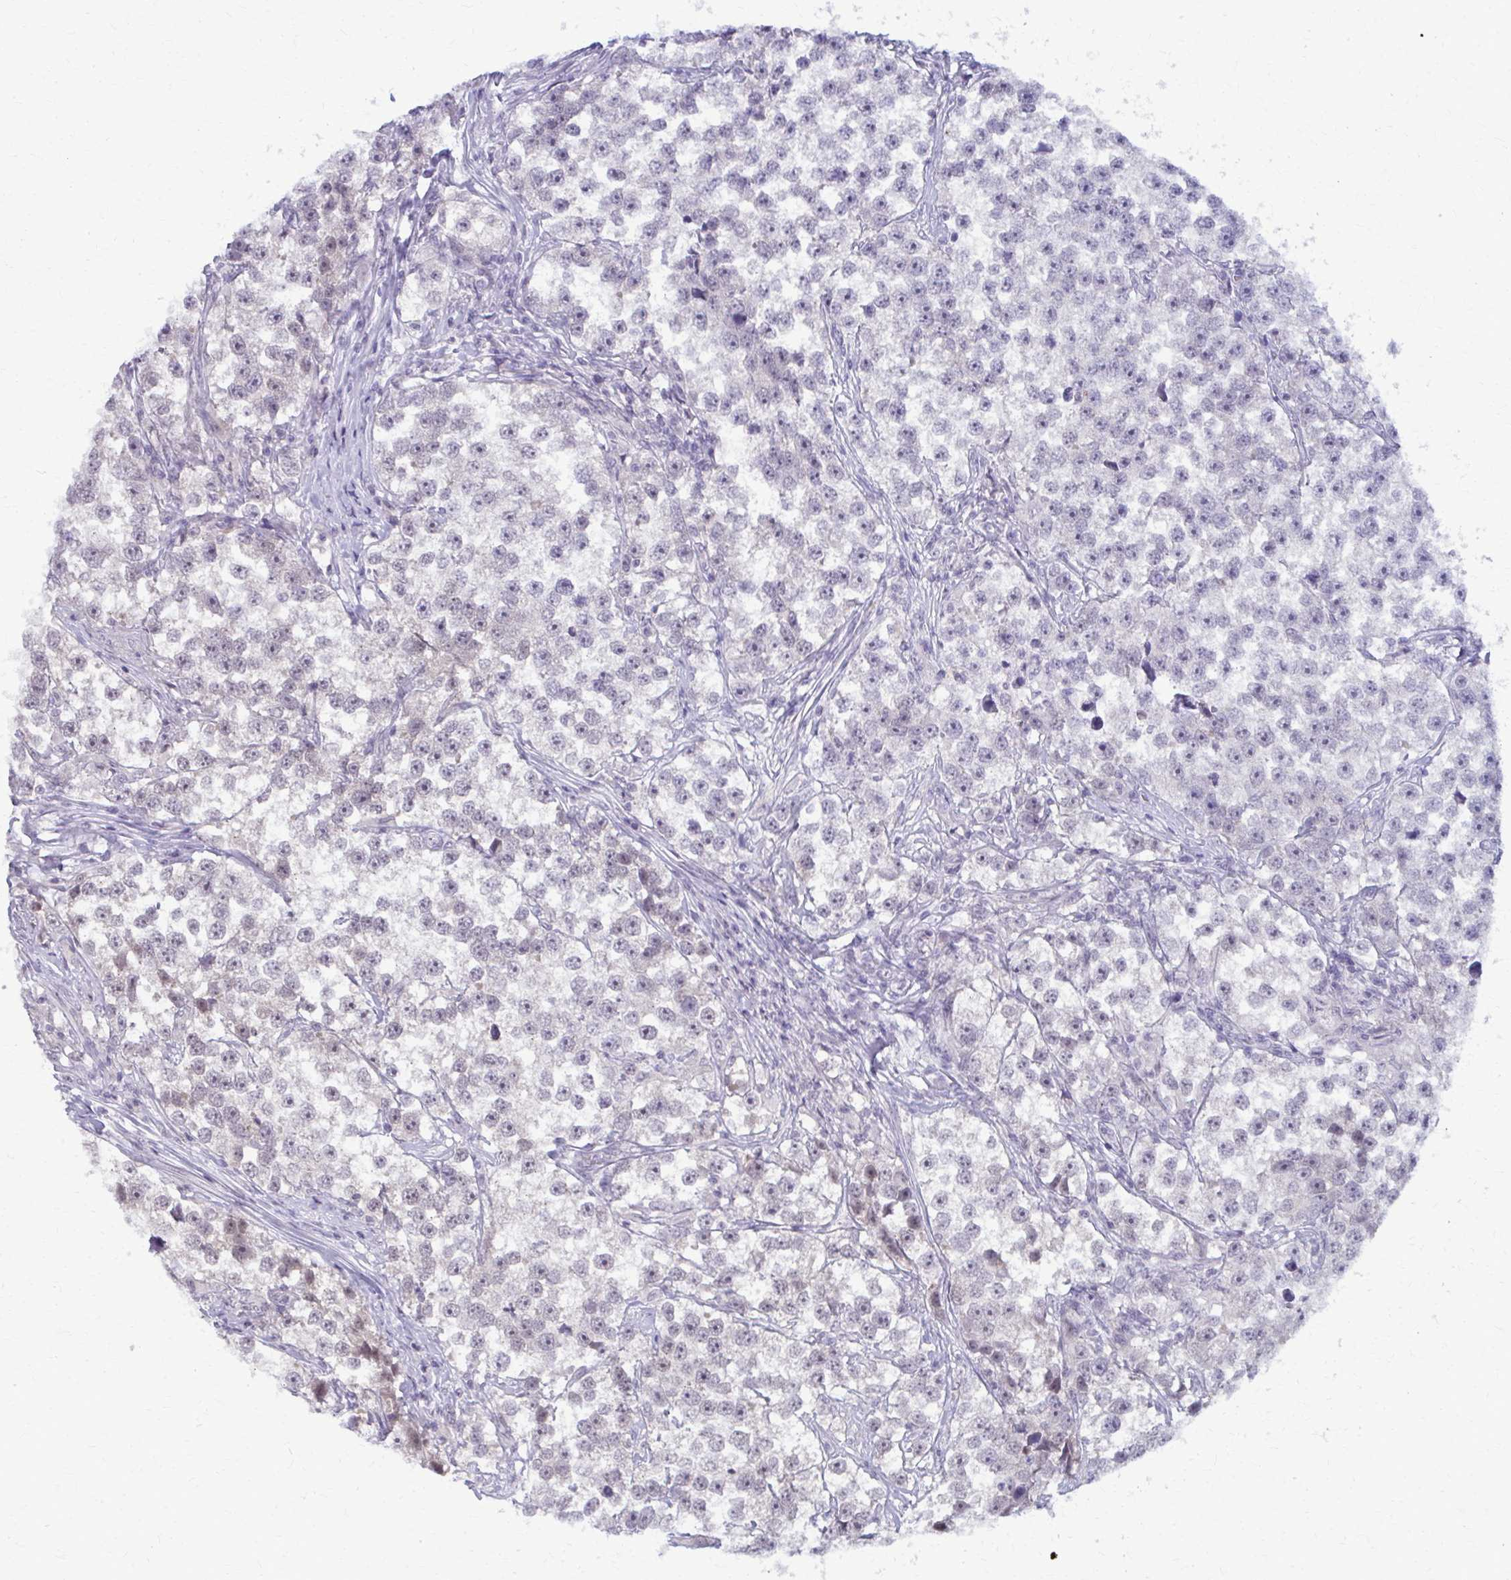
{"staining": {"intensity": "weak", "quantity": "<25%", "location": "nuclear"}, "tissue": "testis cancer", "cell_type": "Tumor cells", "image_type": "cancer", "snomed": [{"axis": "morphology", "description": "Seminoma, NOS"}, {"axis": "topography", "description": "Testis"}], "caption": "Seminoma (testis) stained for a protein using immunohistochemistry displays no expression tumor cells.", "gene": "MAF1", "patient": {"sex": "male", "age": 46}}